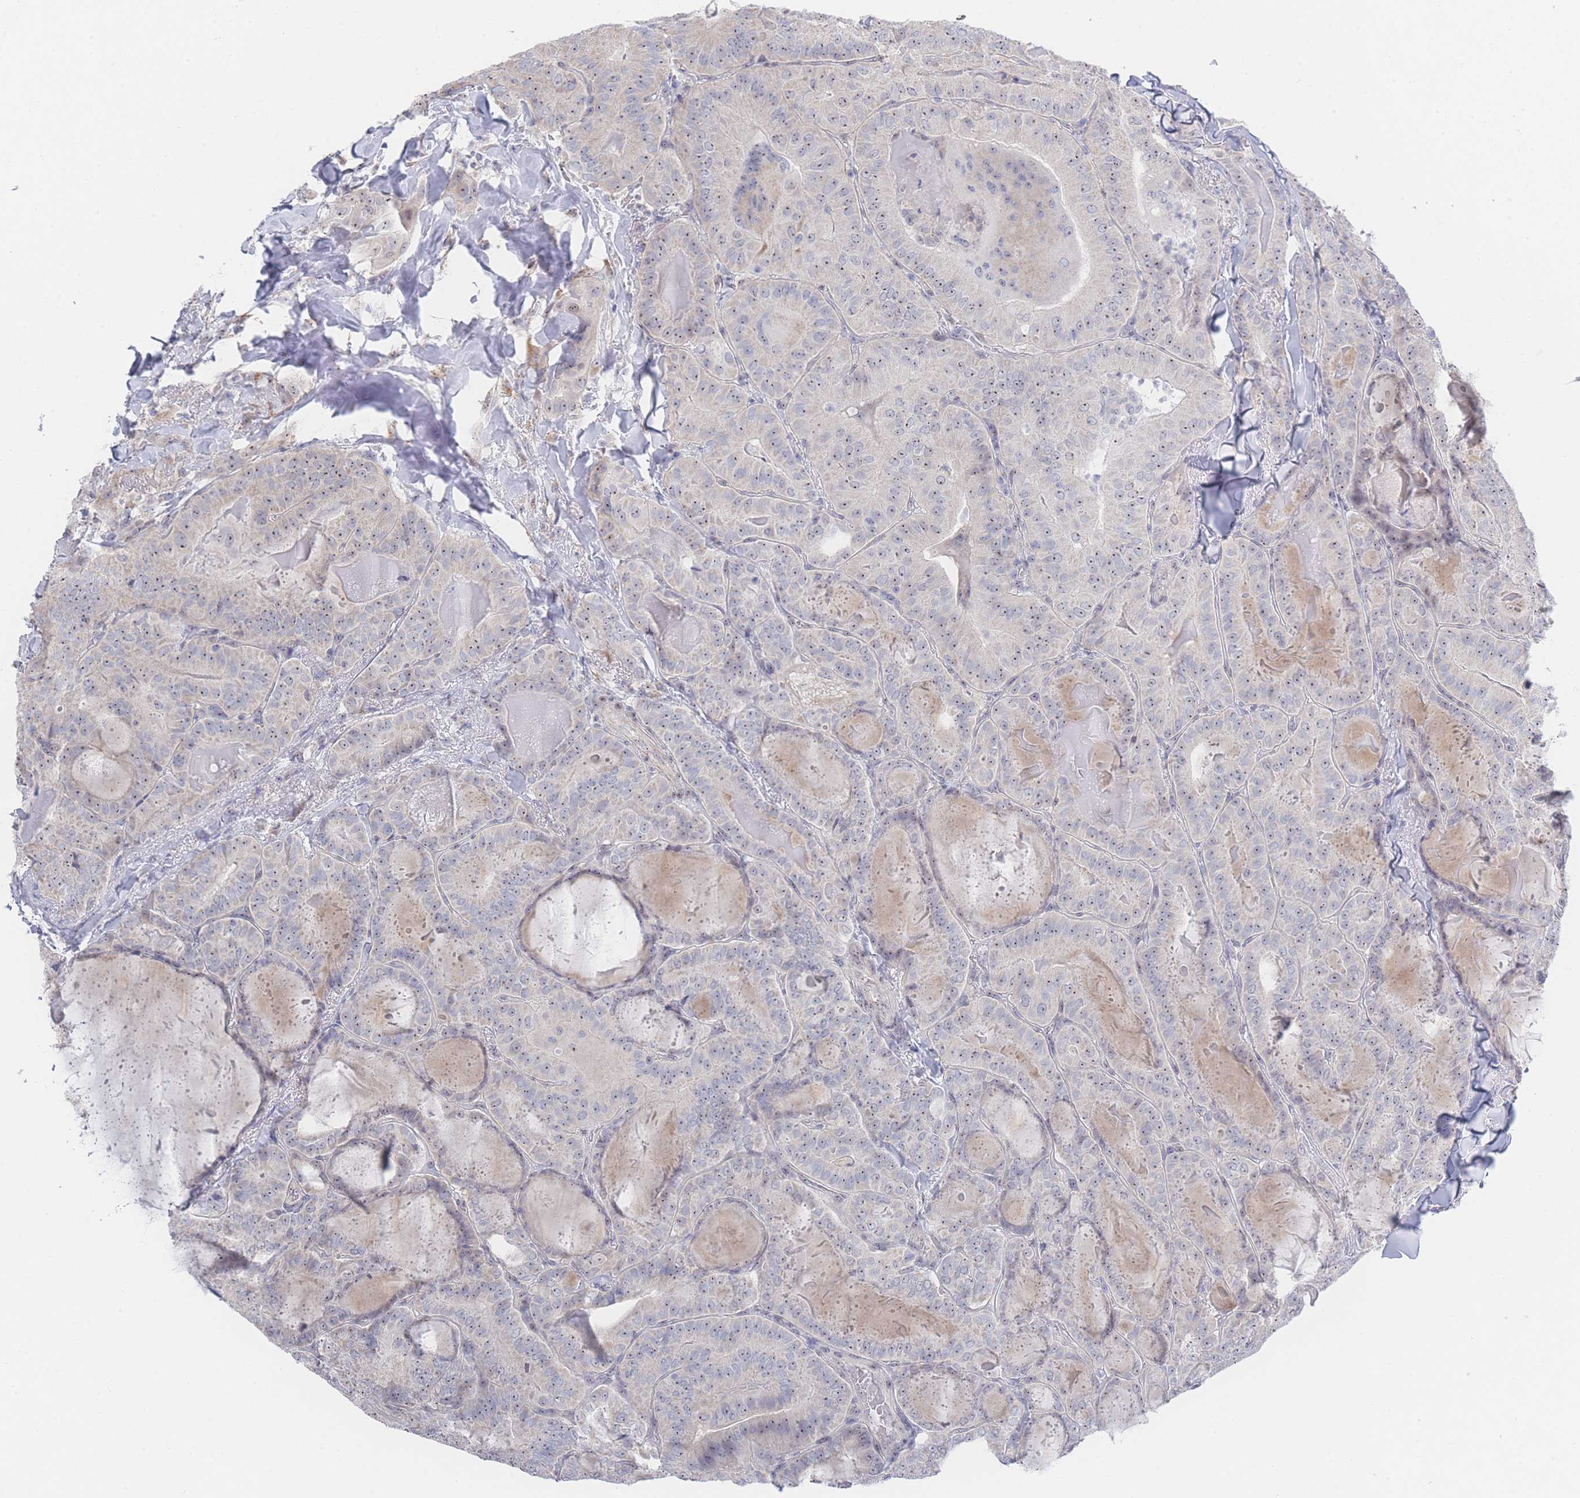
{"staining": {"intensity": "weak", "quantity": "25%-75%", "location": "nuclear"}, "tissue": "thyroid cancer", "cell_type": "Tumor cells", "image_type": "cancer", "snomed": [{"axis": "morphology", "description": "Papillary adenocarcinoma, NOS"}, {"axis": "topography", "description": "Thyroid gland"}], "caption": "Immunohistochemical staining of thyroid cancer (papillary adenocarcinoma) displays weak nuclear protein positivity in approximately 25%-75% of tumor cells.", "gene": "ZNF142", "patient": {"sex": "female", "age": 68}}